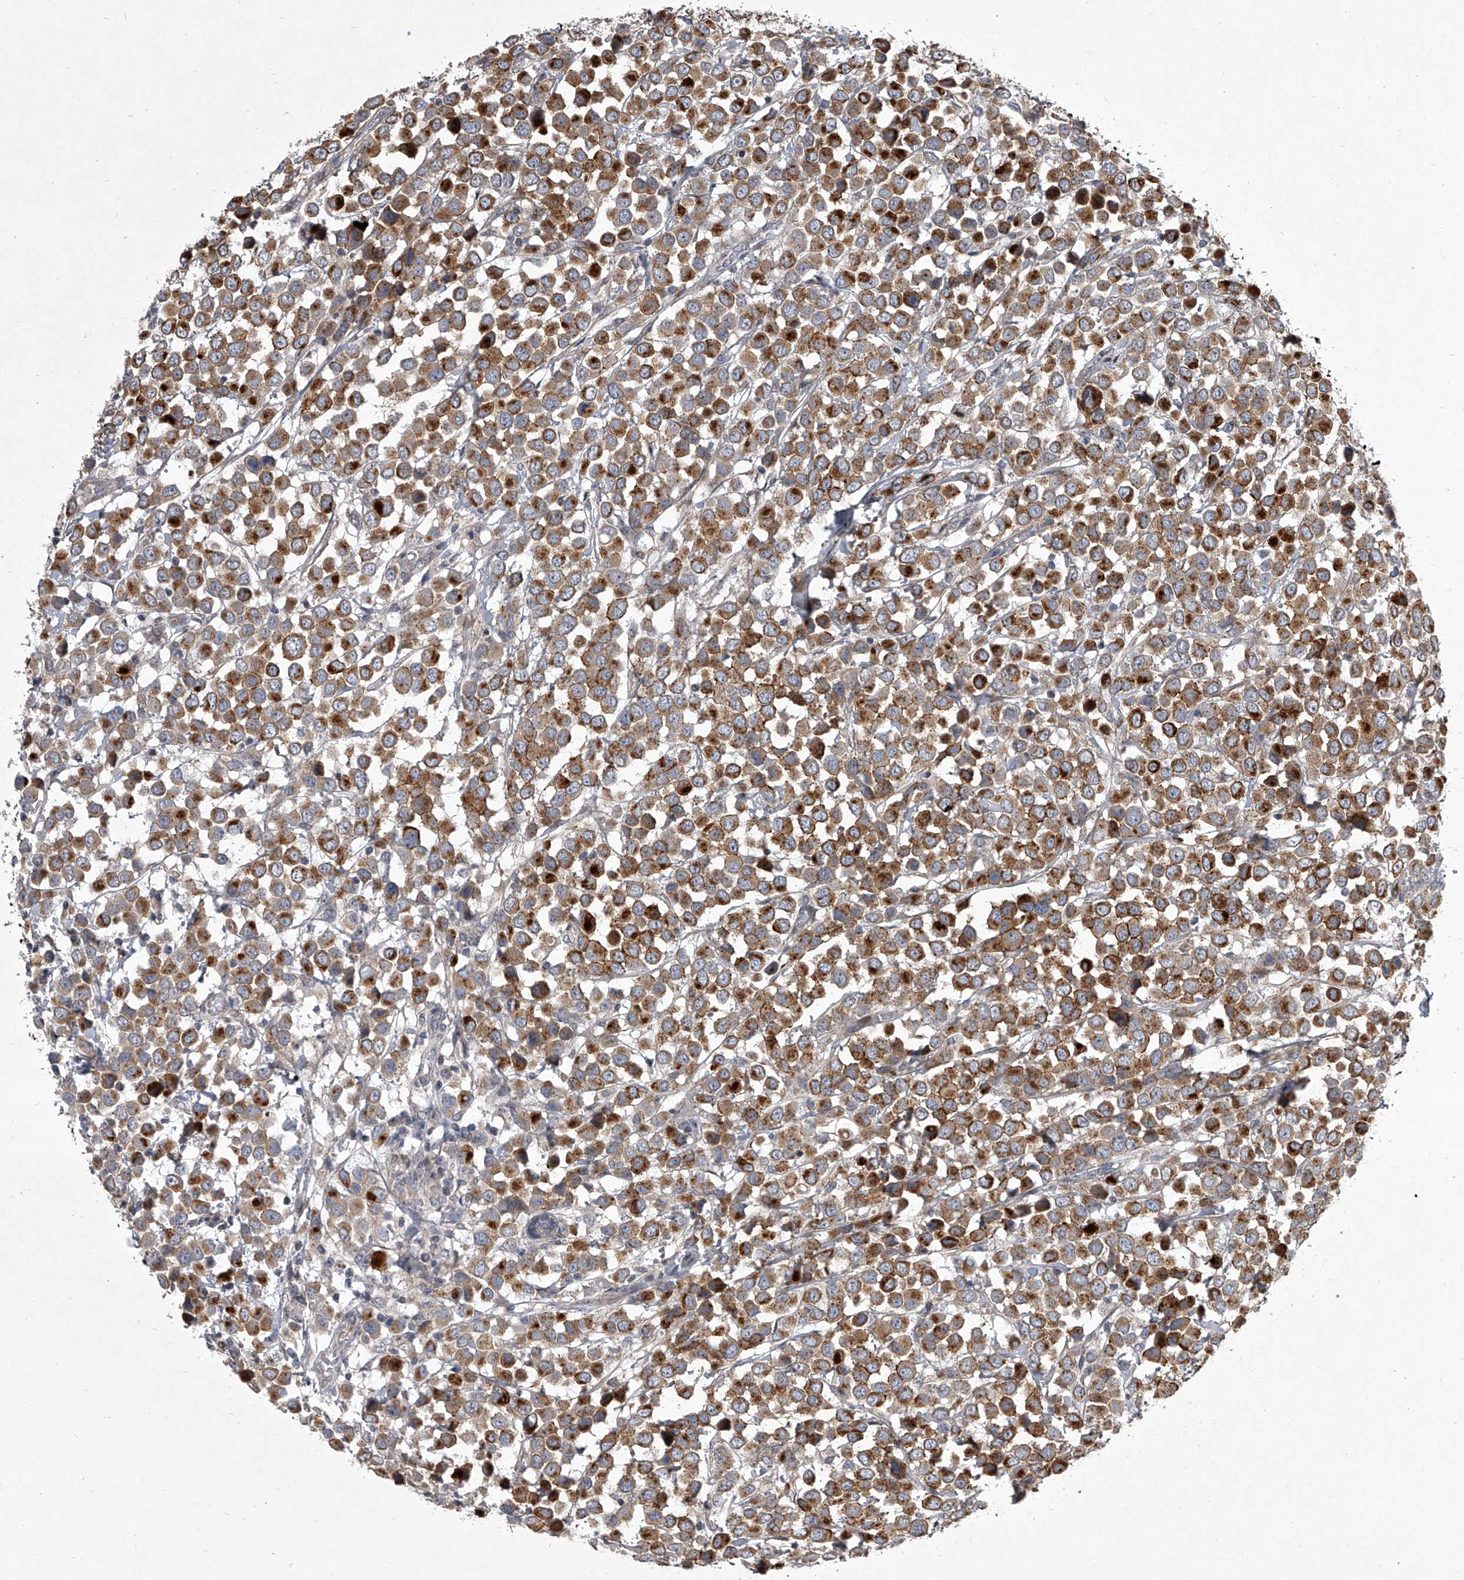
{"staining": {"intensity": "strong", "quantity": ">75%", "location": "cytoplasmic/membranous"}, "tissue": "breast cancer", "cell_type": "Tumor cells", "image_type": "cancer", "snomed": [{"axis": "morphology", "description": "Duct carcinoma"}, {"axis": "topography", "description": "Breast"}], "caption": "A histopathology image of breast invasive ductal carcinoma stained for a protein reveals strong cytoplasmic/membranous brown staining in tumor cells.", "gene": "HEATR6", "patient": {"sex": "female", "age": 61}}